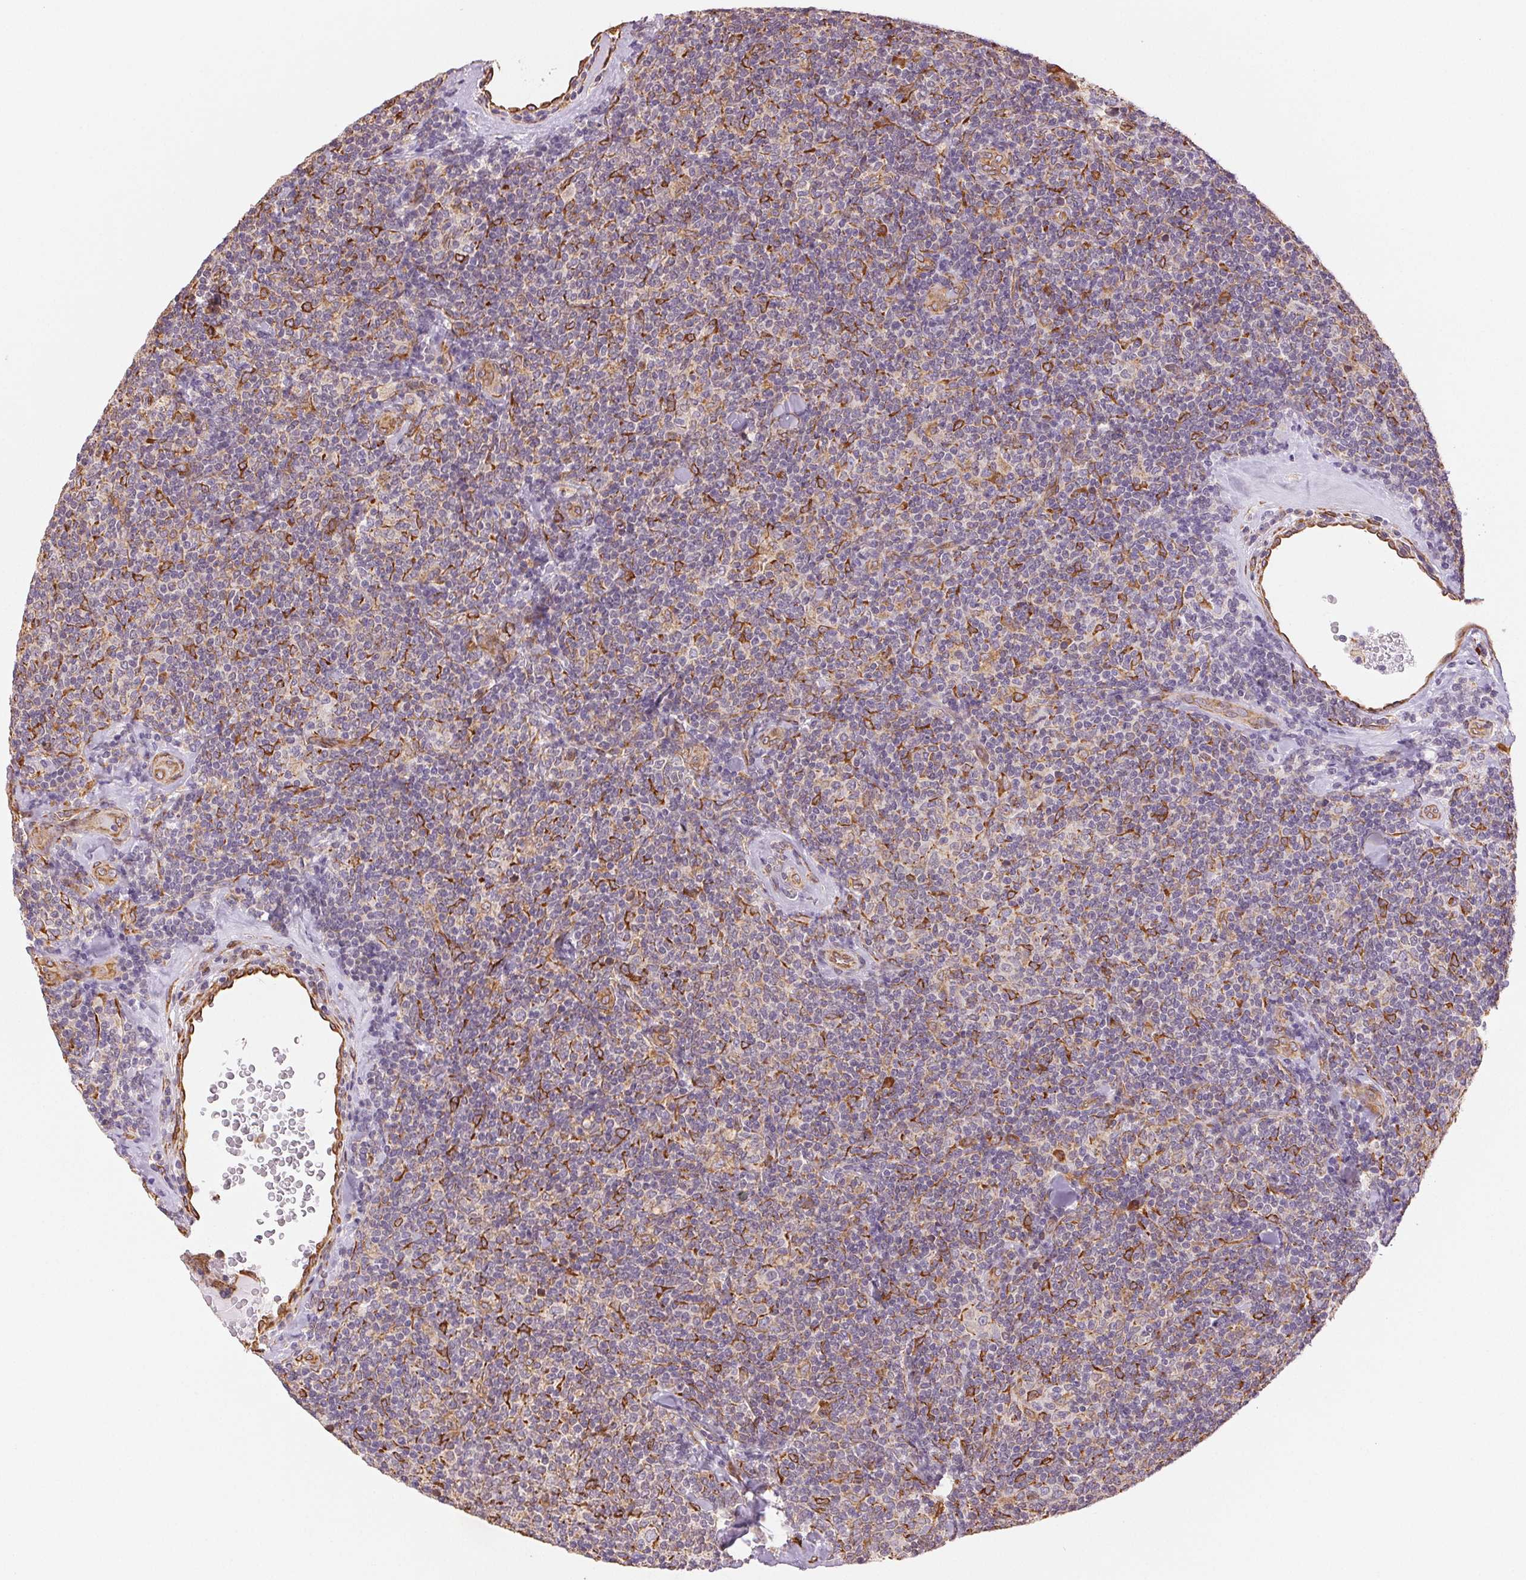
{"staining": {"intensity": "negative", "quantity": "none", "location": "none"}, "tissue": "lymphoma", "cell_type": "Tumor cells", "image_type": "cancer", "snomed": [{"axis": "morphology", "description": "Malignant lymphoma, non-Hodgkin's type, Low grade"}, {"axis": "topography", "description": "Lymph node"}], "caption": "This is an IHC image of human lymphoma. There is no expression in tumor cells.", "gene": "RCN3", "patient": {"sex": "female", "age": 56}}